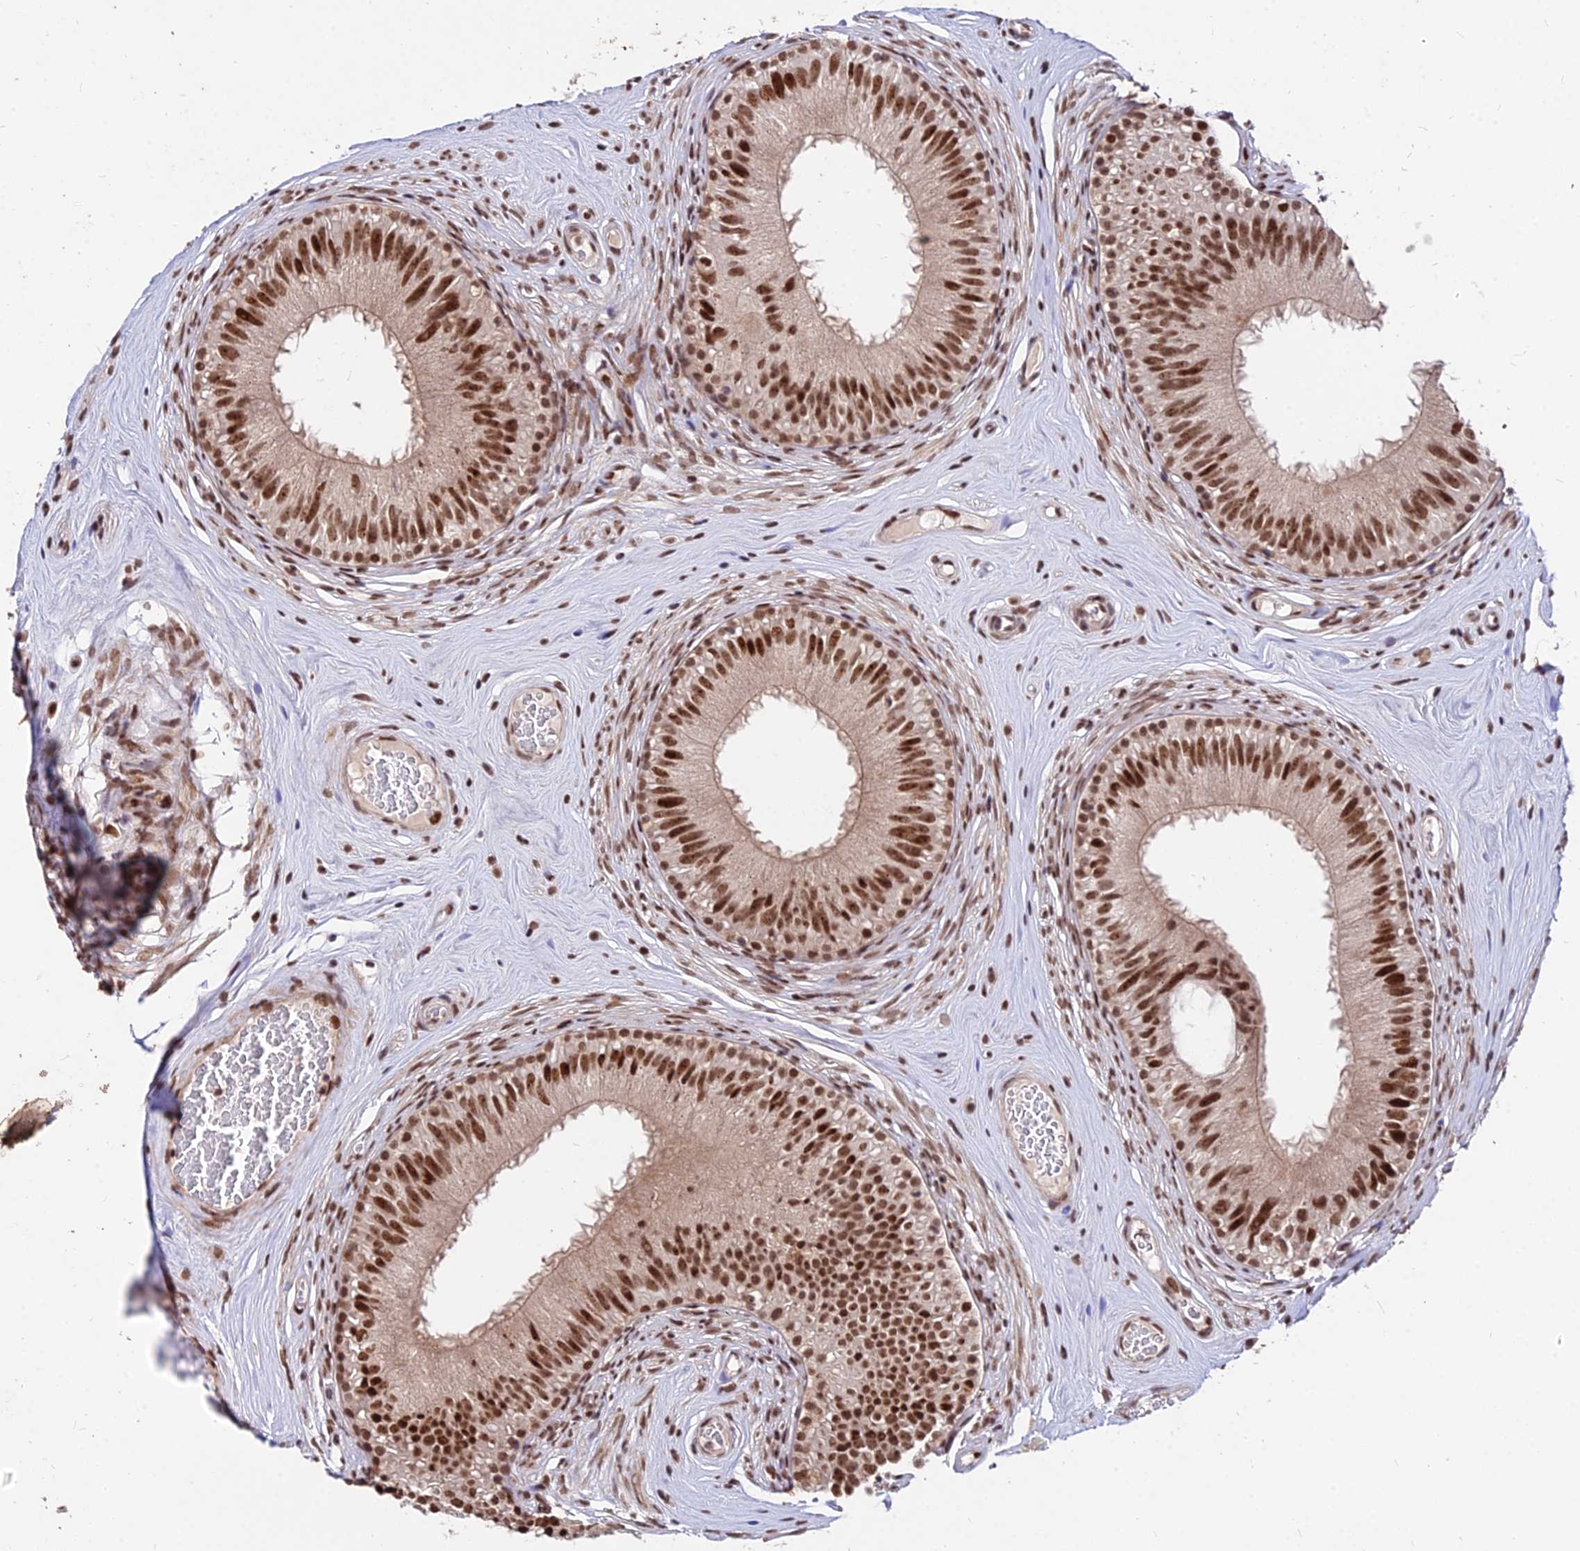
{"staining": {"intensity": "strong", "quantity": ">75%", "location": "nuclear"}, "tissue": "epididymis", "cell_type": "Glandular cells", "image_type": "normal", "snomed": [{"axis": "morphology", "description": "Normal tissue, NOS"}, {"axis": "topography", "description": "Epididymis"}], "caption": "A high amount of strong nuclear staining is present in about >75% of glandular cells in benign epididymis.", "gene": "ZBED4", "patient": {"sex": "male", "age": 45}}